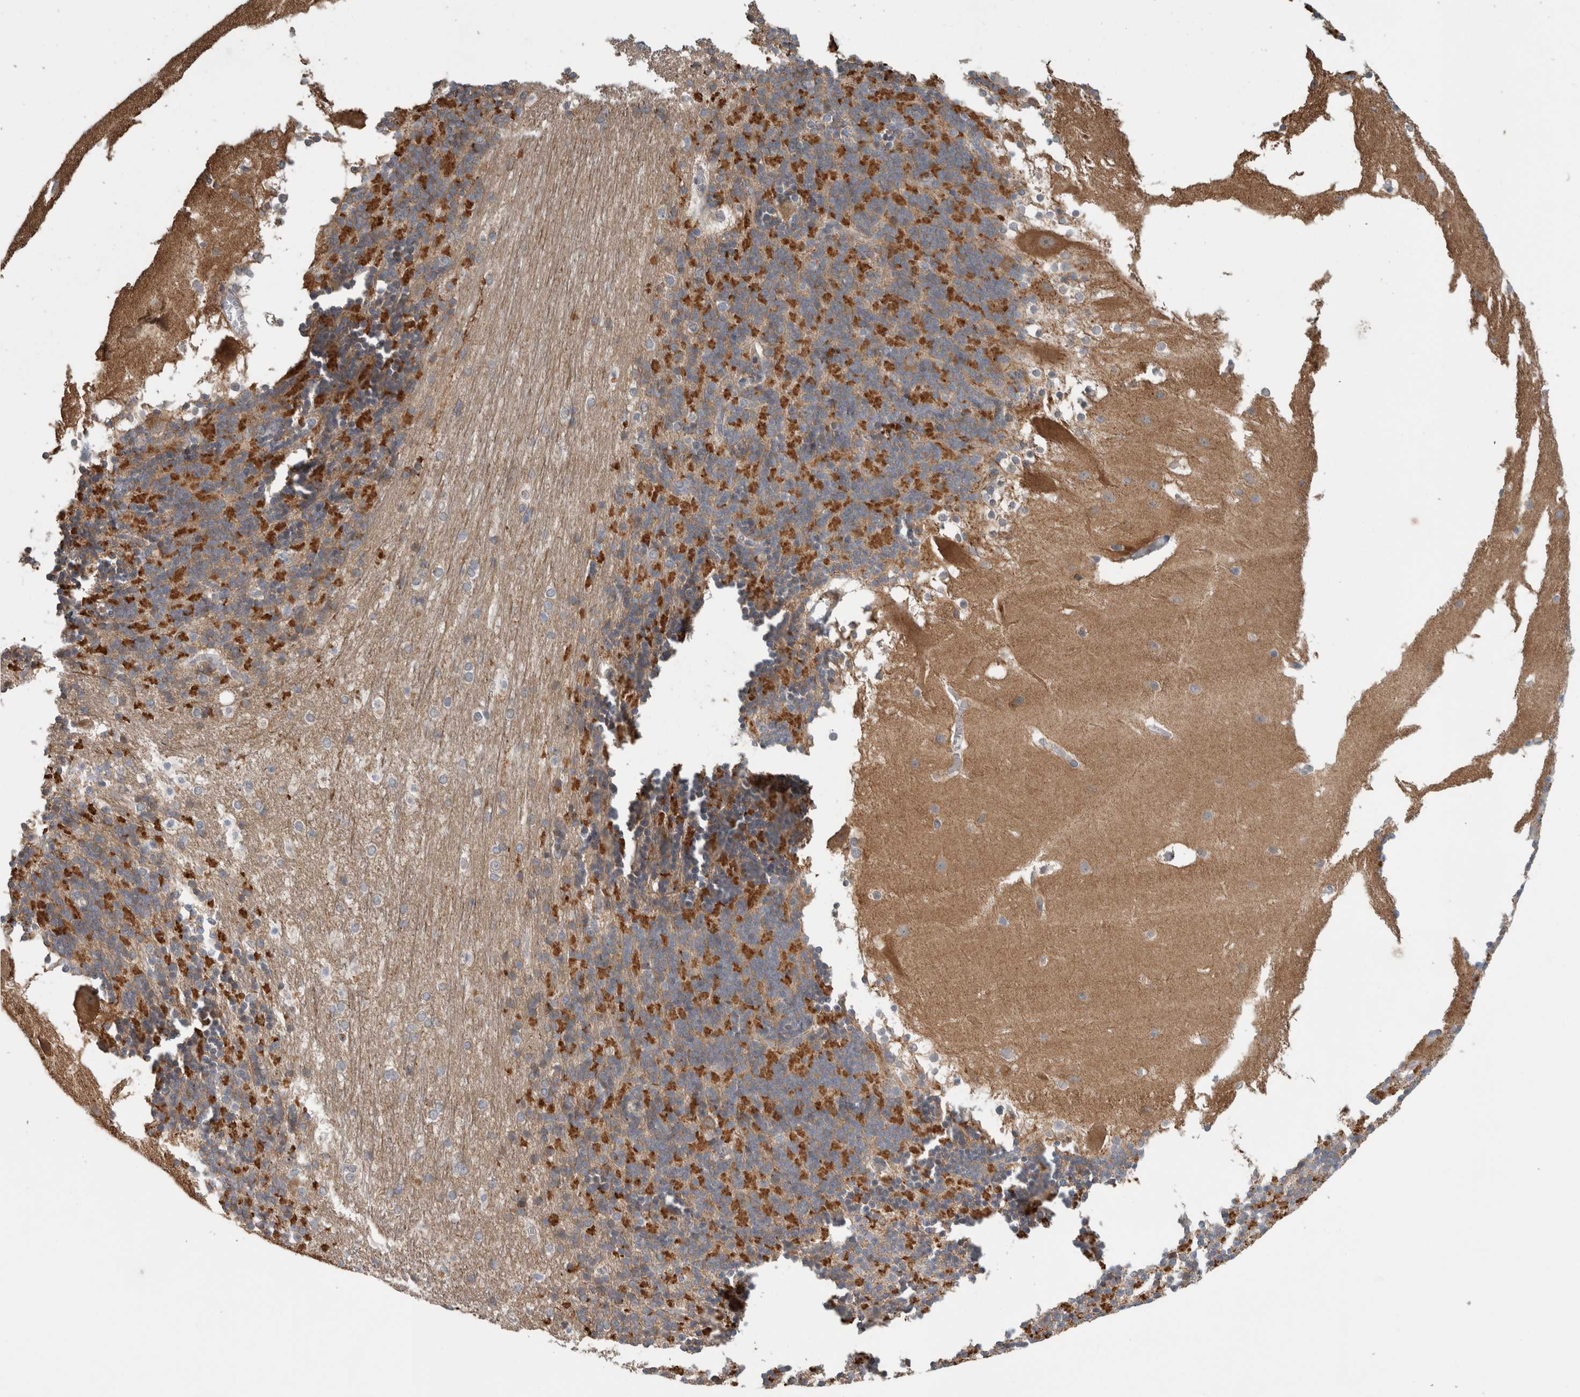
{"staining": {"intensity": "strong", "quantity": "25%-75%", "location": "cytoplasmic/membranous"}, "tissue": "cerebellum", "cell_type": "Cells in granular layer", "image_type": "normal", "snomed": [{"axis": "morphology", "description": "Normal tissue, NOS"}, {"axis": "topography", "description": "Cerebellum"}], "caption": "Brown immunohistochemical staining in unremarkable cerebellum demonstrates strong cytoplasmic/membranous staining in about 25%-75% of cells in granular layer. Ihc stains the protein in brown and the nuclei are stained blue.", "gene": "ADGRL3", "patient": {"sex": "female", "age": 19}}